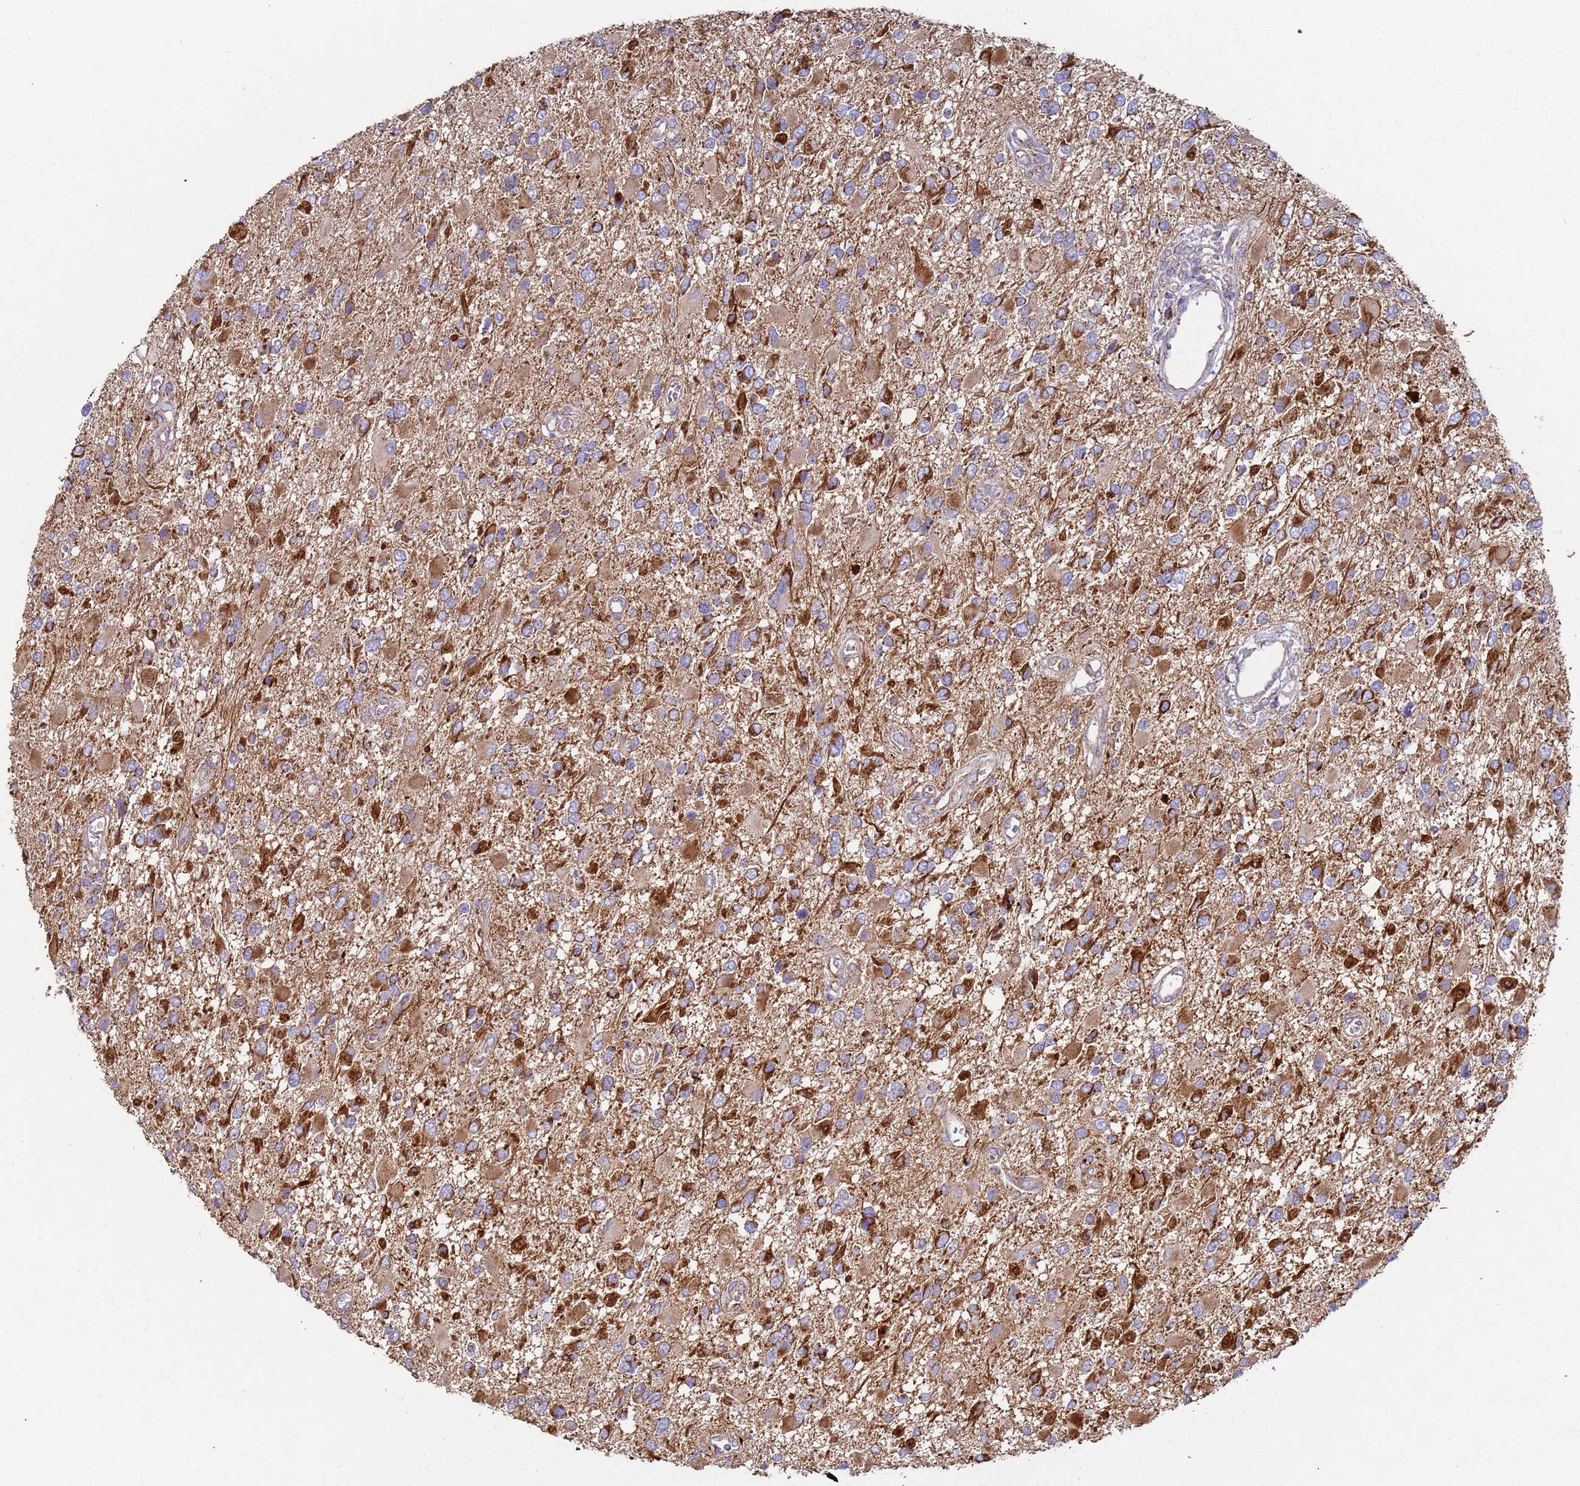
{"staining": {"intensity": "moderate", "quantity": "25%-75%", "location": "cytoplasmic/membranous"}, "tissue": "glioma", "cell_type": "Tumor cells", "image_type": "cancer", "snomed": [{"axis": "morphology", "description": "Glioma, malignant, High grade"}, {"axis": "topography", "description": "Brain"}], "caption": "Brown immunohistochemical staining in human high-grade glioma (malignant) displays moderate cytoplasmic/membranous staining in about 25%-75% of tumor cells.", "gene": "FBXO33", "patient": {"sex": "male", "age": 53}}